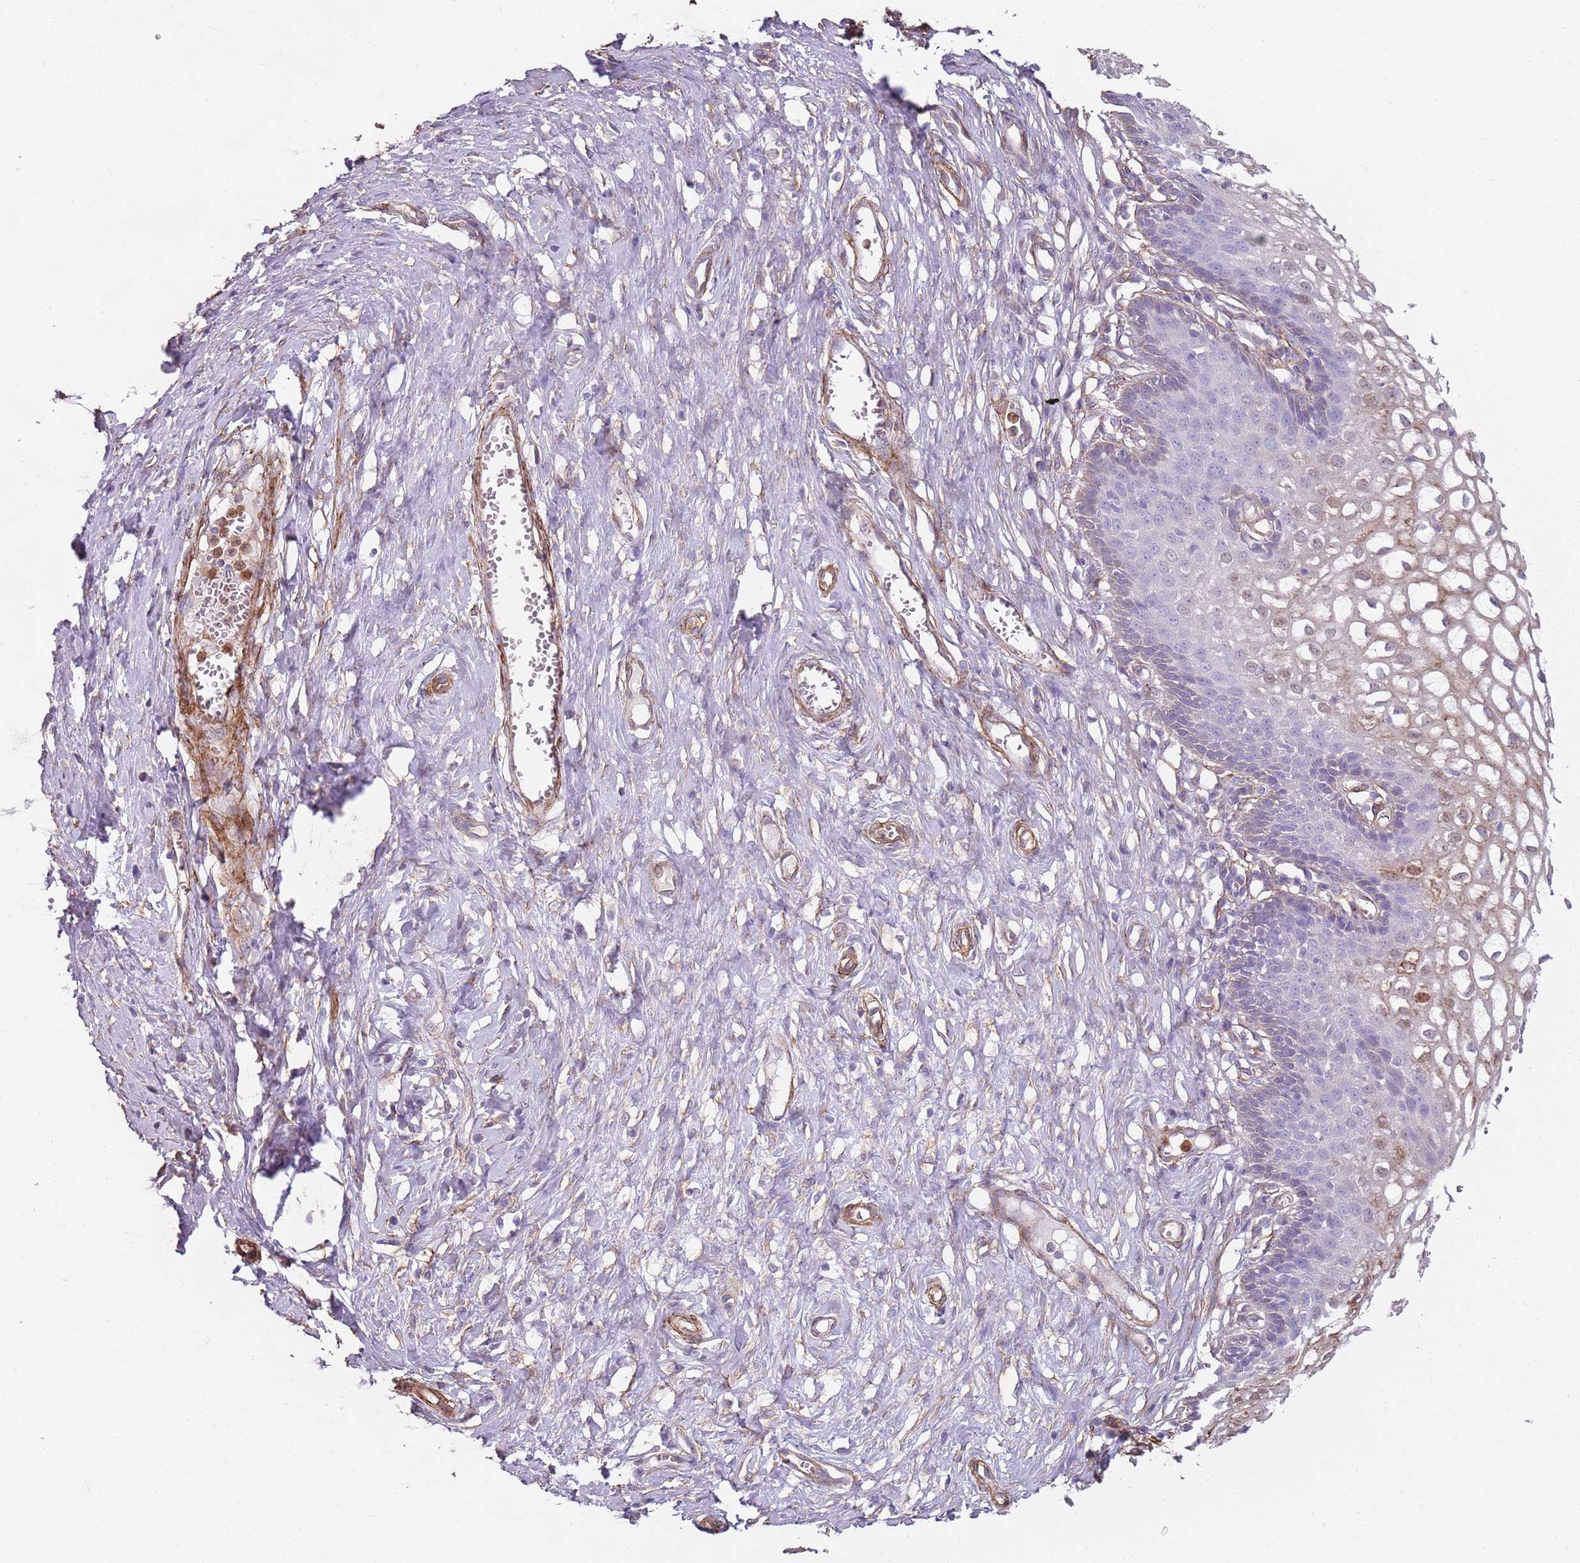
{"staining": {"intensity": "negative", "quantity": "none", "location": "none"}, "tissue": "cervix", "cell_type": "Glandular cells", "image_type": "normal", "snomed": [{"axis": "morphology", "description": "Normal tissue, NOS"}, {"axis": "morphology", "description": "Adenocarcinoma, NOS"}, {"axis": "topography", "description": "Cervix"}], "caption": "Immunohistochemistry (IHC) micrograph of unremarkable cervix stained for a protein (brown), which reveals no expression in glandular cells.", "gene": "PHLPP2", "patient": {"sex": "female", "age": 29}}